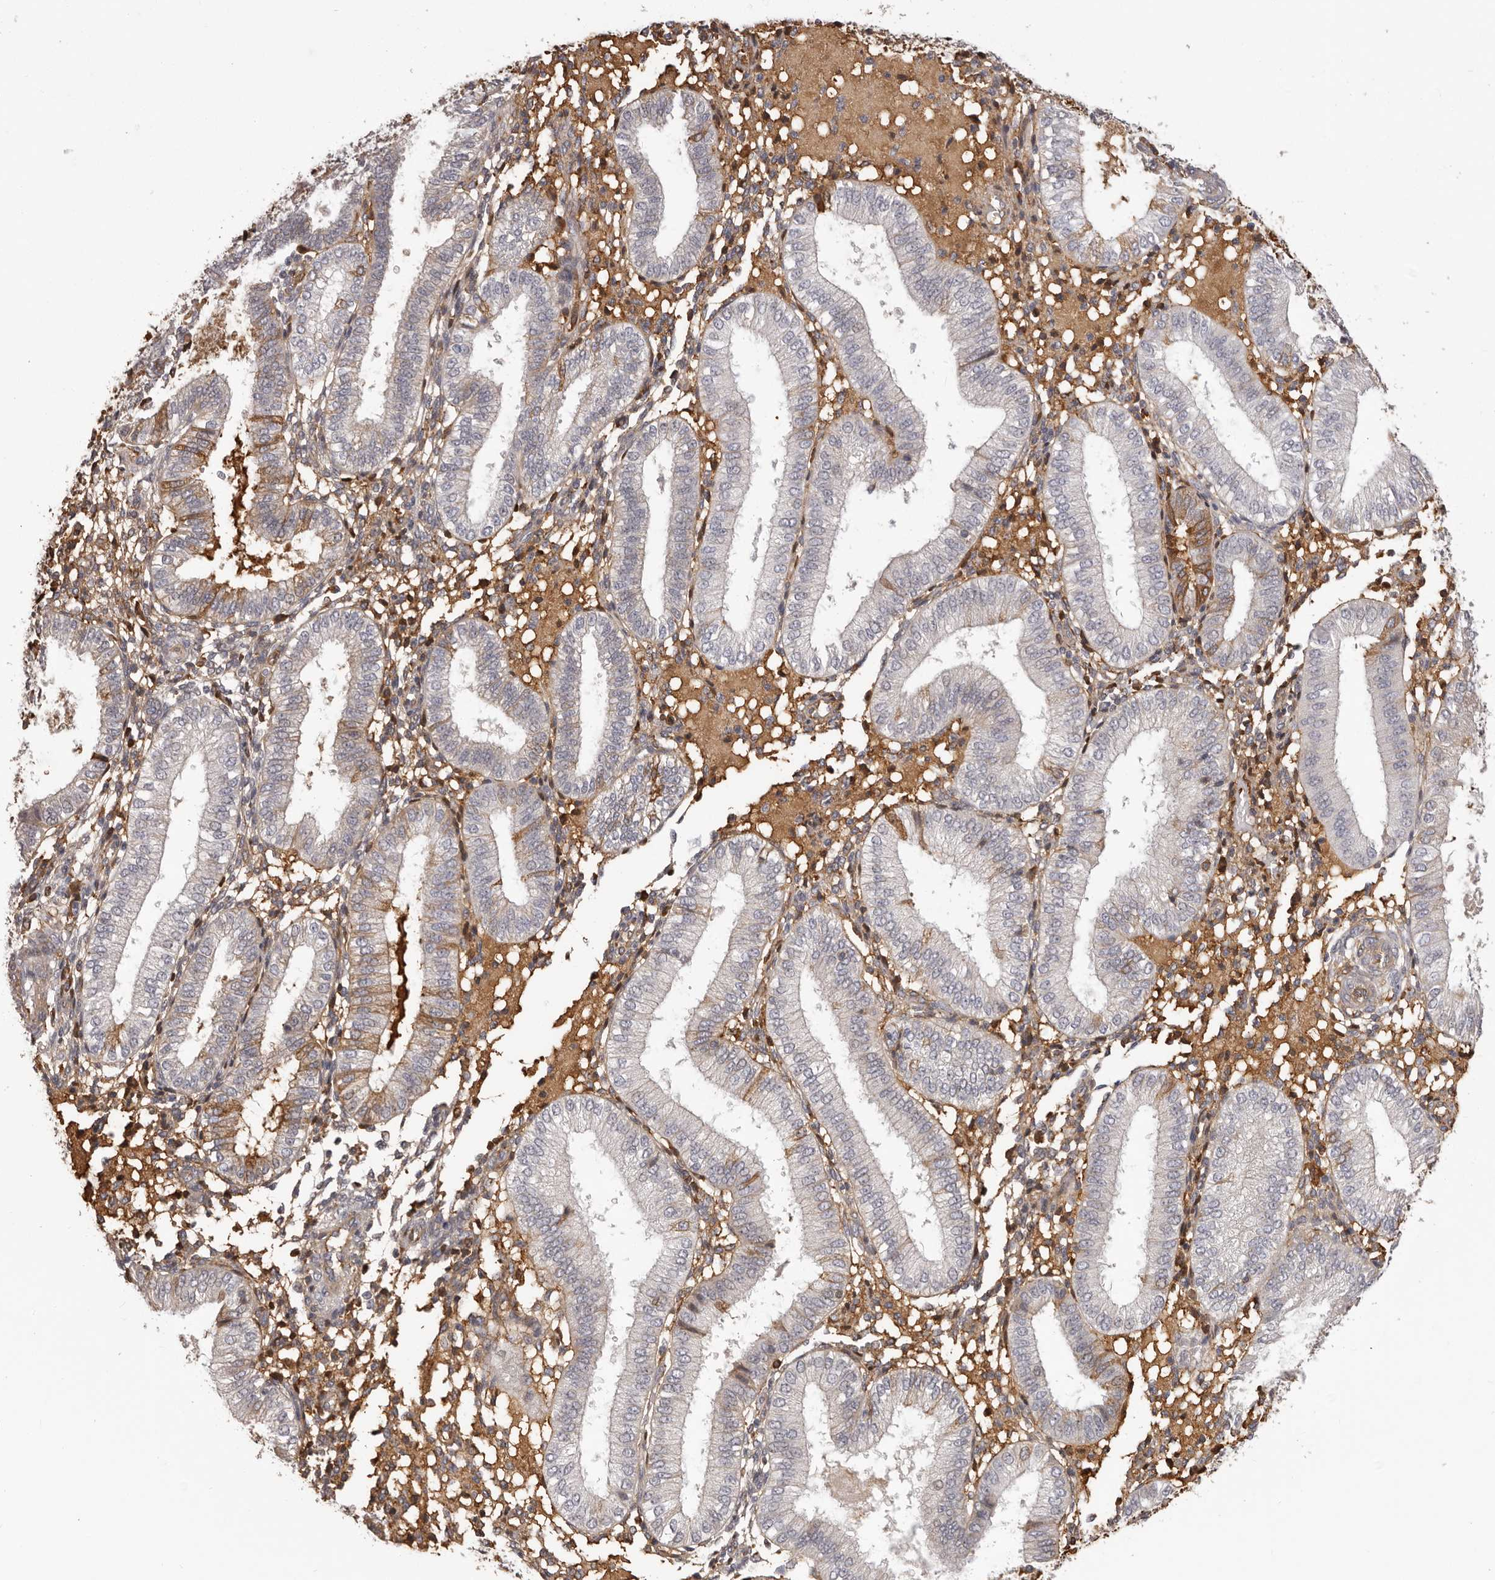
{"staining": {"intensity": "moderate", "quantity": "25%-75%", "location": "cytoplasmic/membranous"}, "tissue": "endometrium", "cell_type": "Cells in endometrial stroma", "image_type": "normal", "snomed": [{"axis": "morphology", "description": "Normal tissue, NOS"}, {"axis": "topography", "description": "Endometrium"}], "caption": "Endometrium was stained to show a protein in brown. There is medium levels of moderate cytoplasmic/membranous staining in approximately 25%-75% of cells in endometrial stroma.", "gene": "OTUD3", "patient": {"sex": "female", "age": 39}}